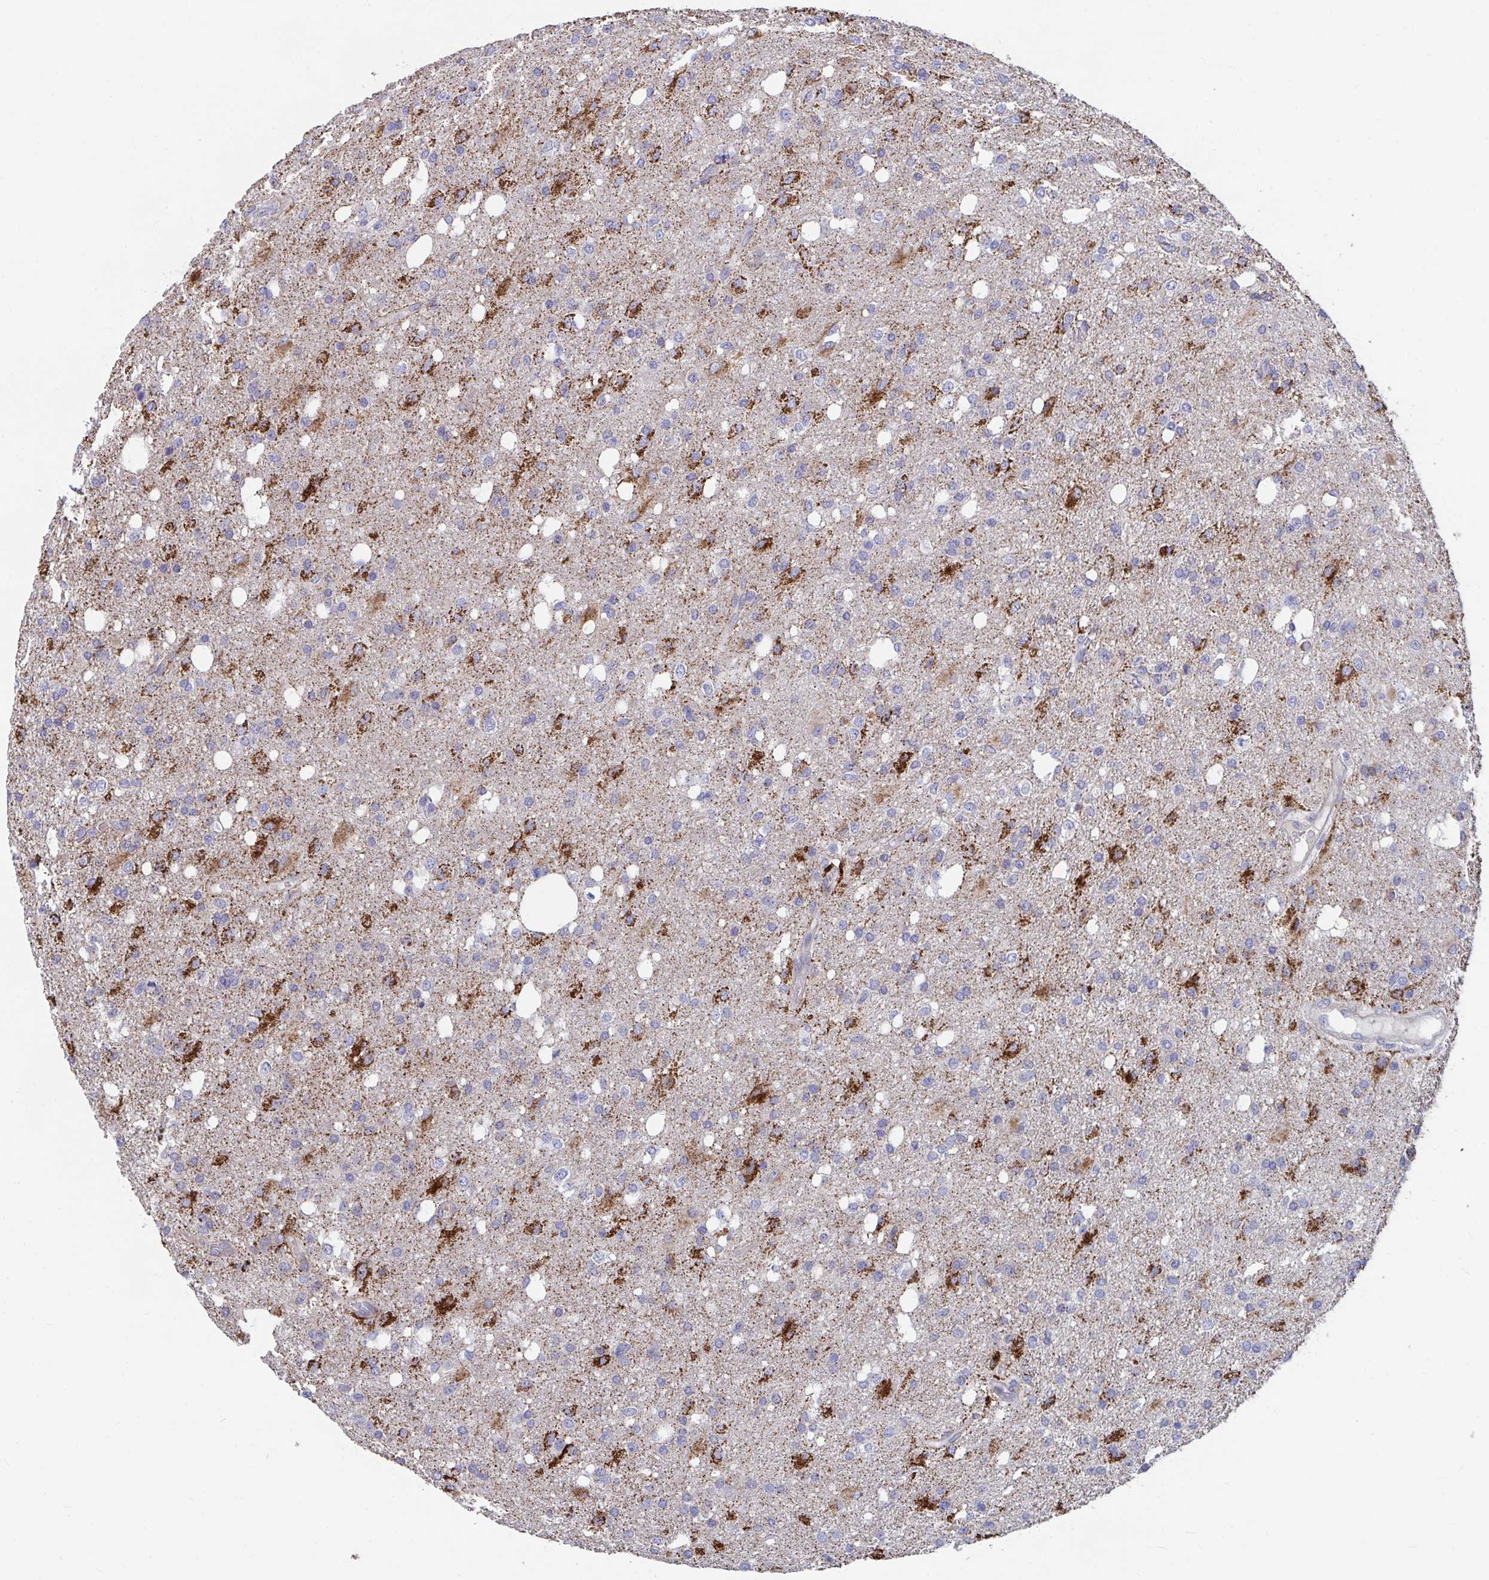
{"staining": {"intensity": "strong", "quantity": "<25%", "location": "cytoplasmic/membranous"}, "tissue": "glioma", "cell_type": "Tumor cells", "image_type": "cancer", "snomed": [{"axis": "morphology", "description": "Glioma, malignant, Low grade"}, {"axis": "topography", "description": "Brain"}], "caption": "Malignant glioma (low-grade) stained with a protein marker reveals strong staining in tumor cells.", "gene": "FAM156B", "patient": {"sex": "female", "age": 58}}